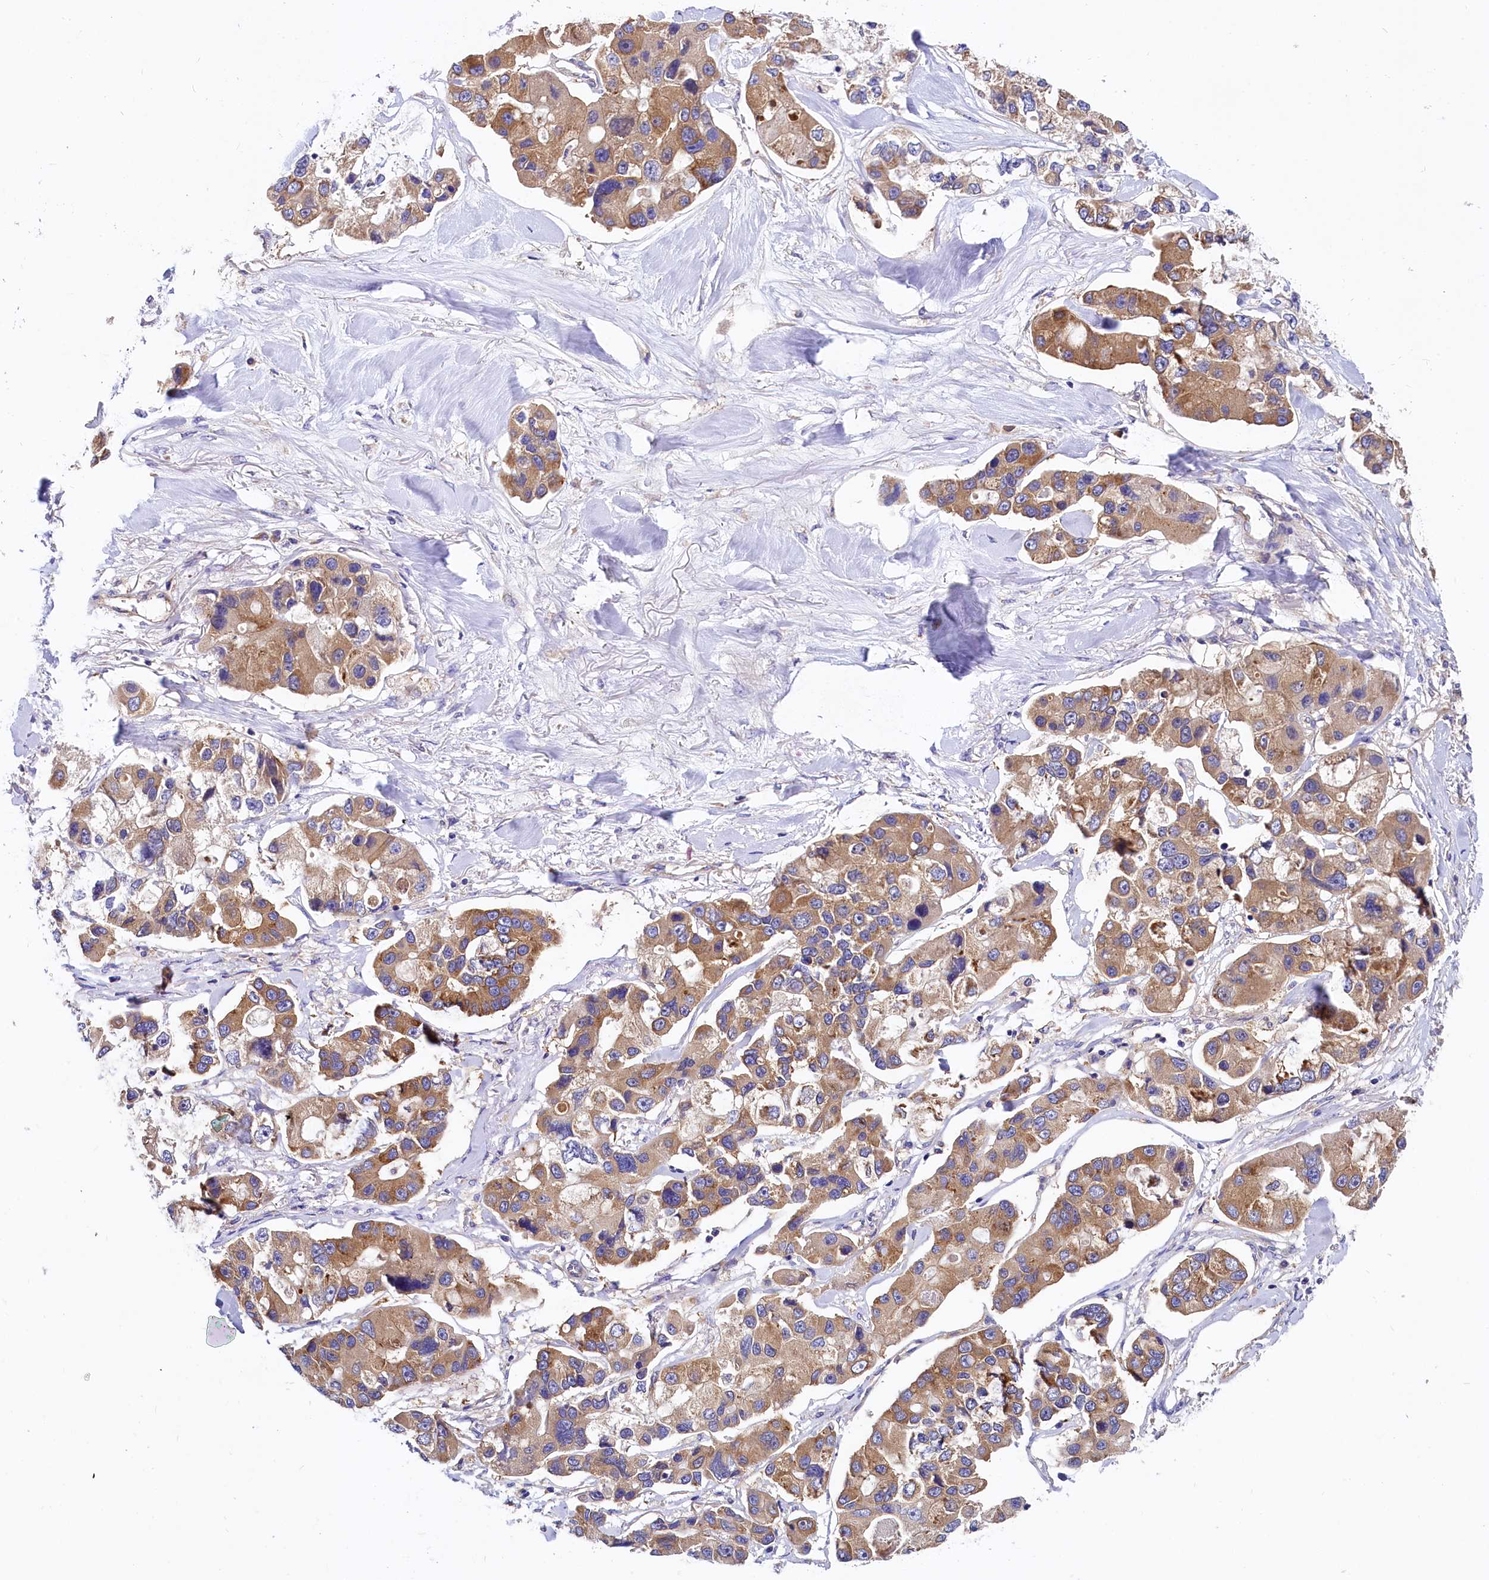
{"staining": {"intensity": "moderate", "quantity": ">75%", "location": "cytoplasmic/membranous"}, "tissue": "lung cancer", "cell_type": "Tumor cells", "image_type": "cancer", "snomed": [{"axis": "morphology", "description": "Adenocarcinoma, NOS"}, {"axis": "topography", "description": "Lung"}], "caption": "Immunohistochemical staining of human adenocarcinoma (lung) shows medium levels of moderate cytoplasmic/membranous staining in about >75% of tumor cells.", "gene": "QARS1", "patient": {"sex": "female", "age": 54}}